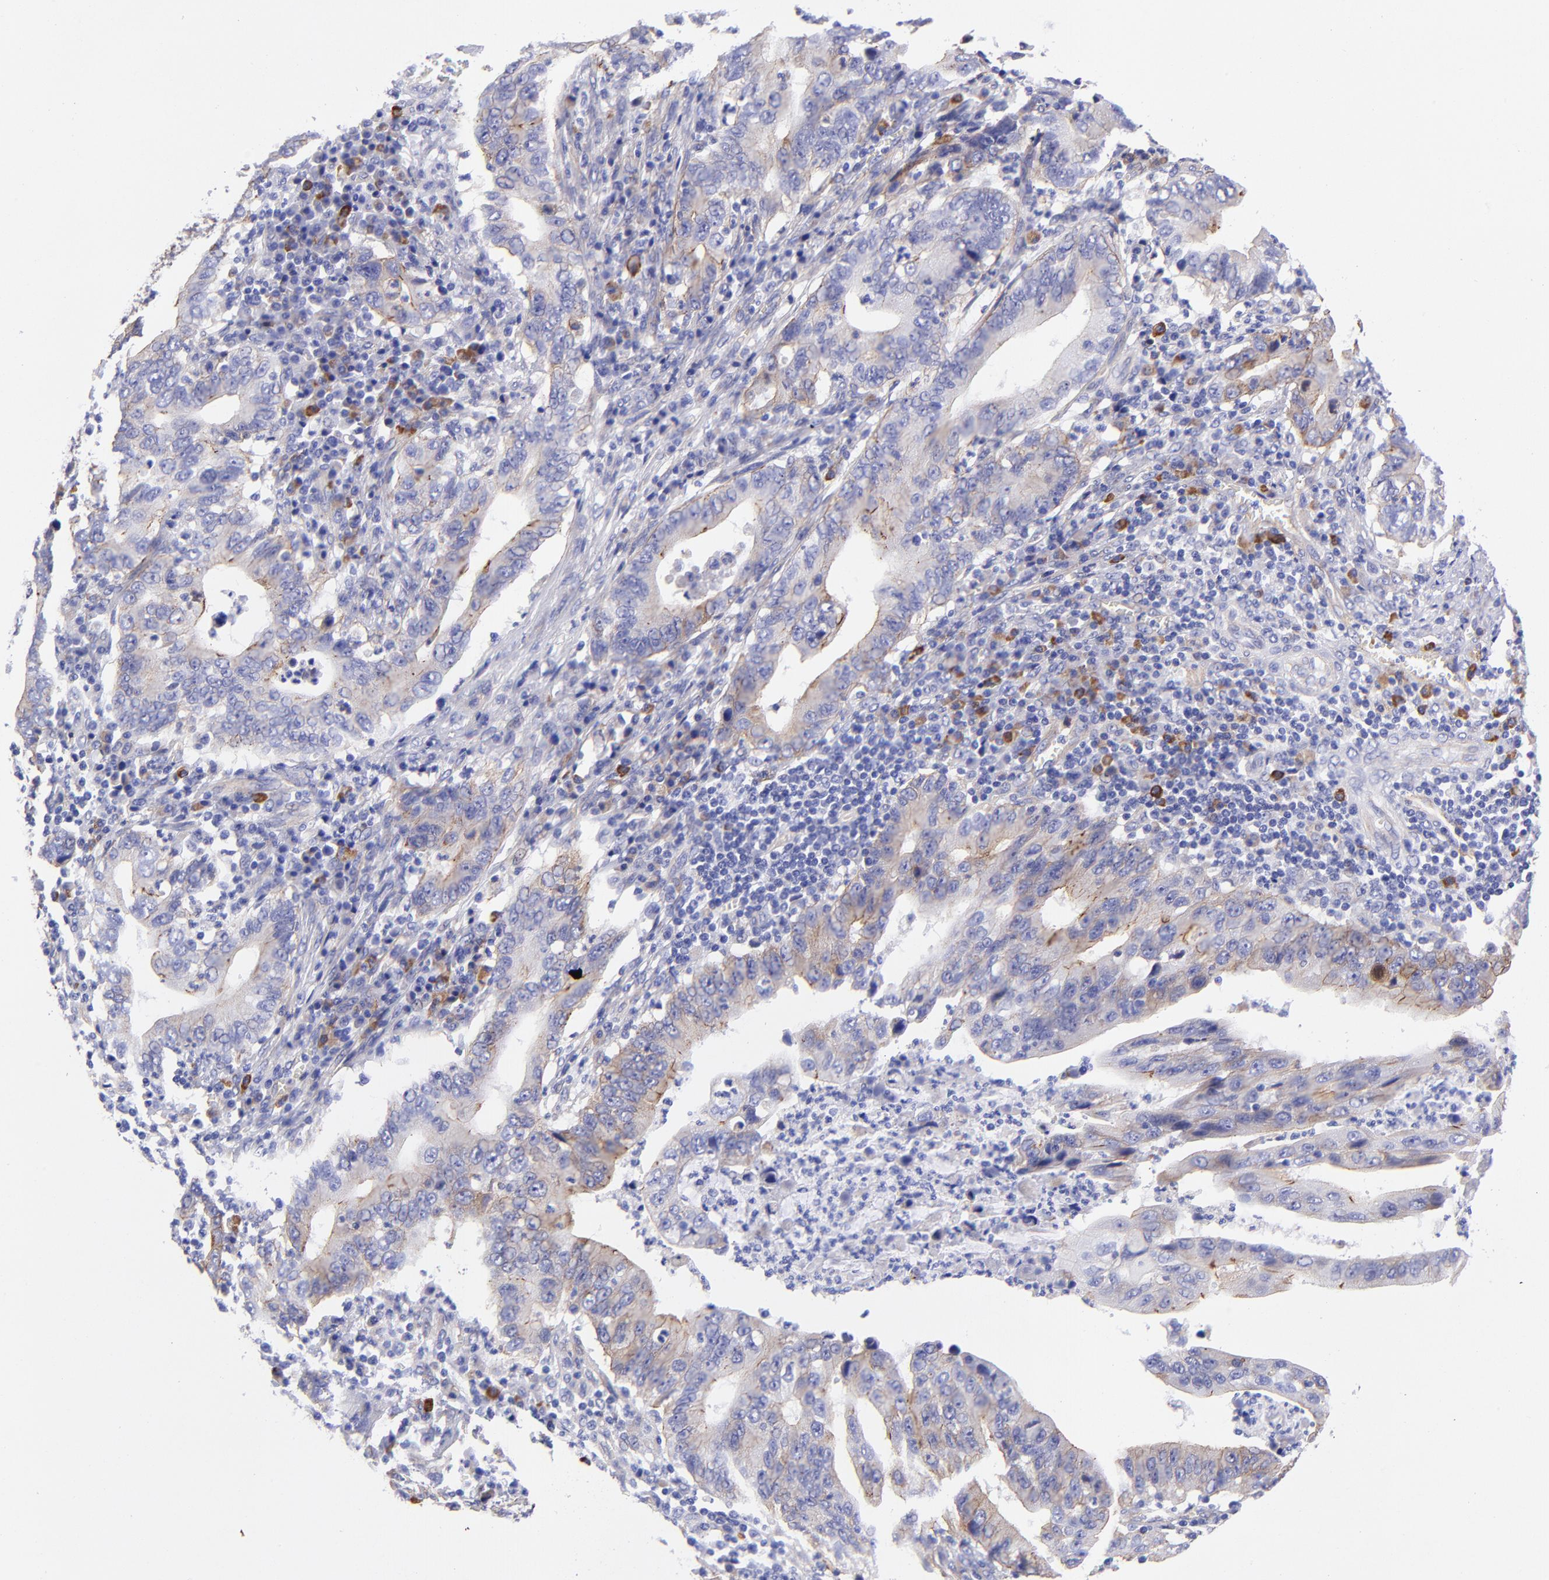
{"staining": {"intensity": "moderate", "quantity": "25%-75%", "location": "cytoplasmic/membranous"}, "tissue": "stomach cancer", "cell_type": "Tumor cells", "image_type": "cancer", "snomed": [{"axis": "morphology", "description": "Adenocarcinoma, NOS"}, {"axis": "topography", "description": "Stomach, upper"}], "caption": "Adenocarcinoma (stomach) was stained to show a protein in brown. There is medium levels of moderate cytoplasmic/membranous staining in approximately 25%-75% of tumor cells.", "gene": "PPFIBP1", "patient": {"sex": "male", "age": 63}}